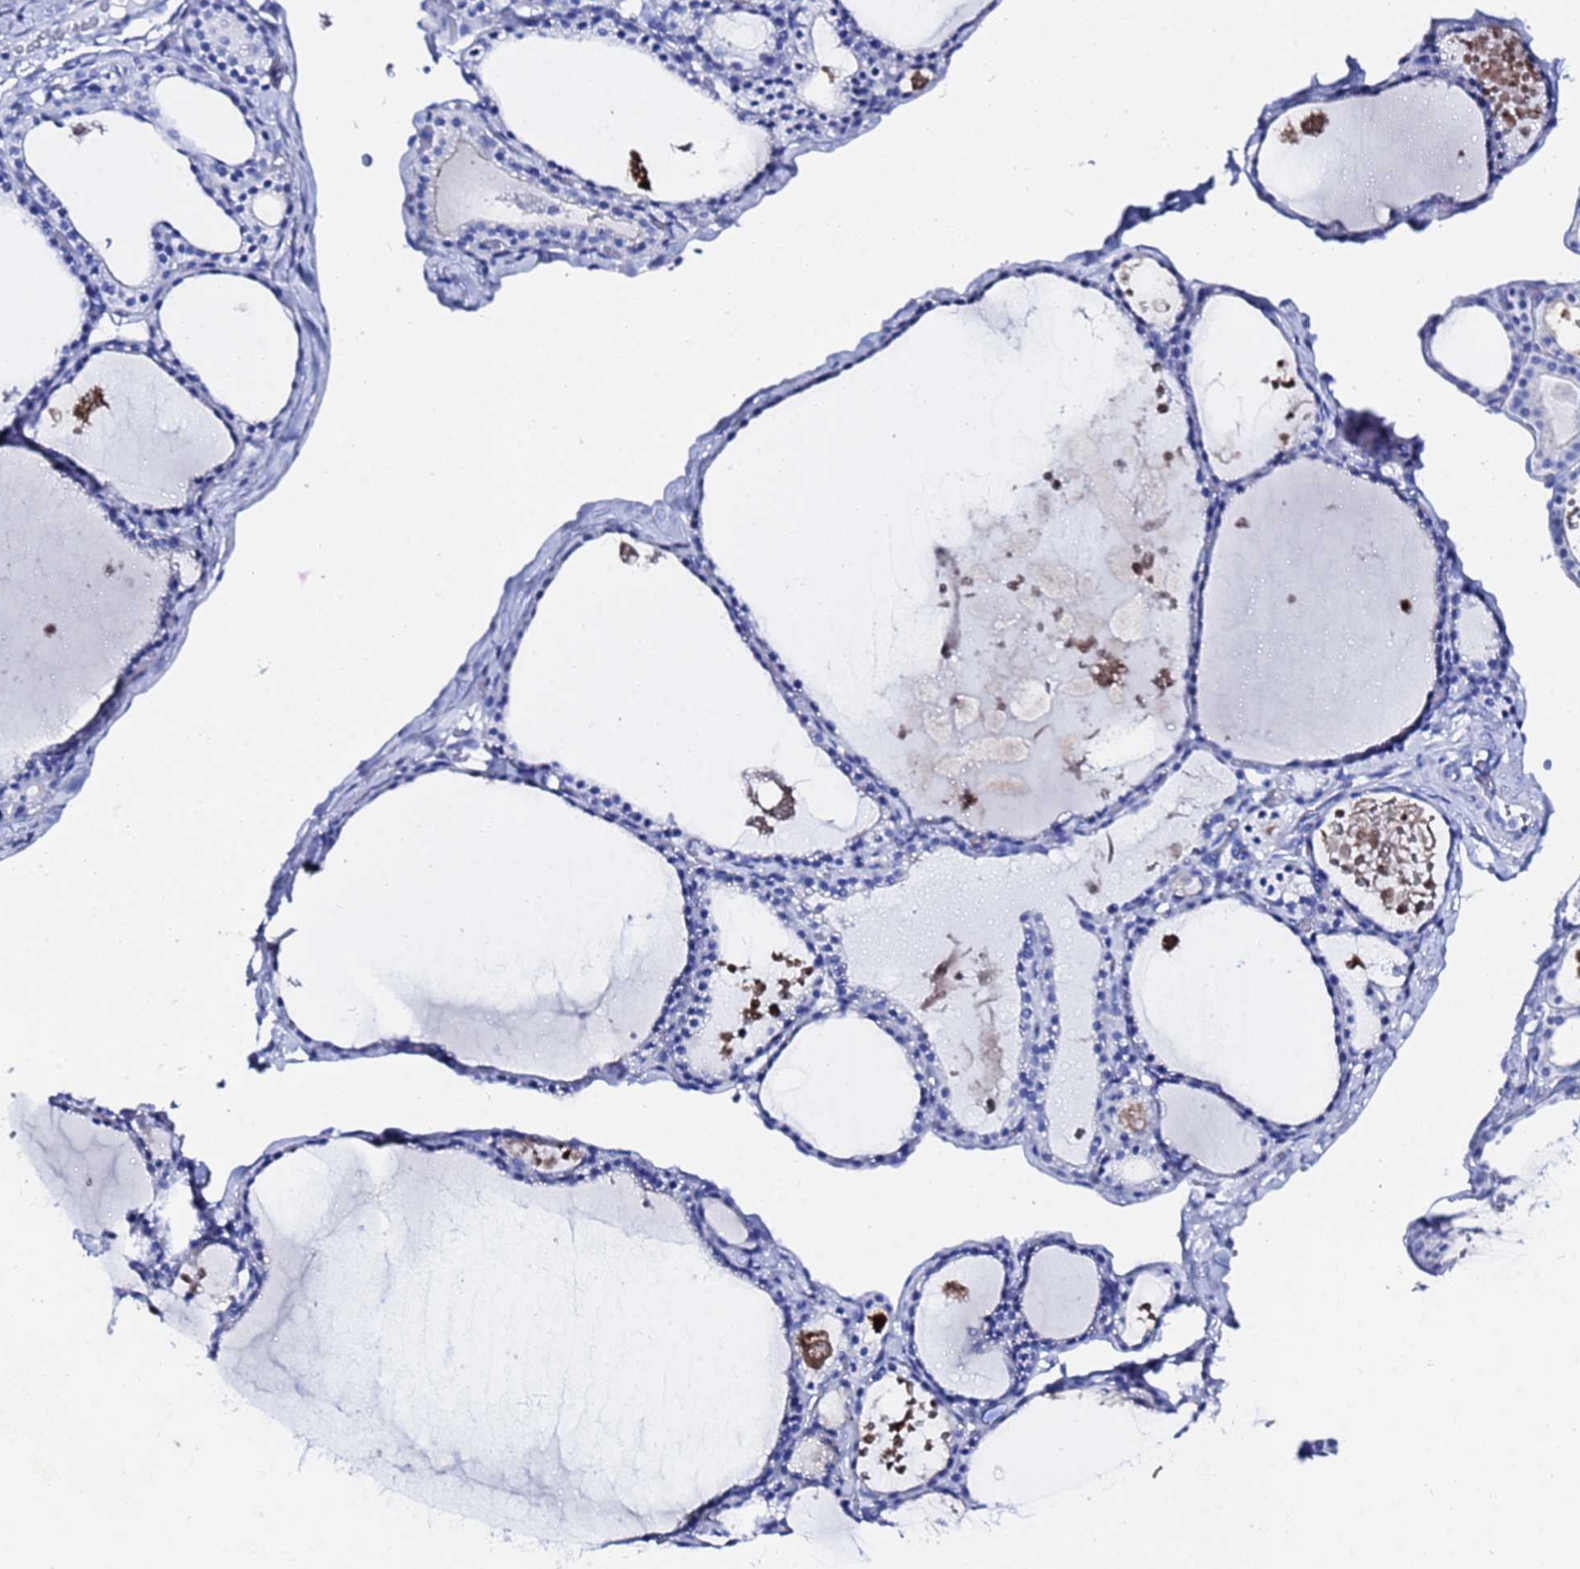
{"staining": {"intensity": "negative", "quantity": "none", "location": "none"}, "tissue": "thyroid gland", "cell_type": "Glandular cells", "image_type": "normal", "snomed": [{"axis": "morphology", "description": "Normal tissue, NOS"}, {"axis": "topography", "description": "Thyroid gland"}], "caption": "DAB immunohistochemical staining of benign human thyroid gland exhibits no significant positivity in glandular cells. The staining is performed using DAB (3,3'-diaminobenzidine) brown chromogen with nuclei counter-stained in using hematoxylin.", "gene": "GGT1", "patient": {"sex": "male", "age": 56}}